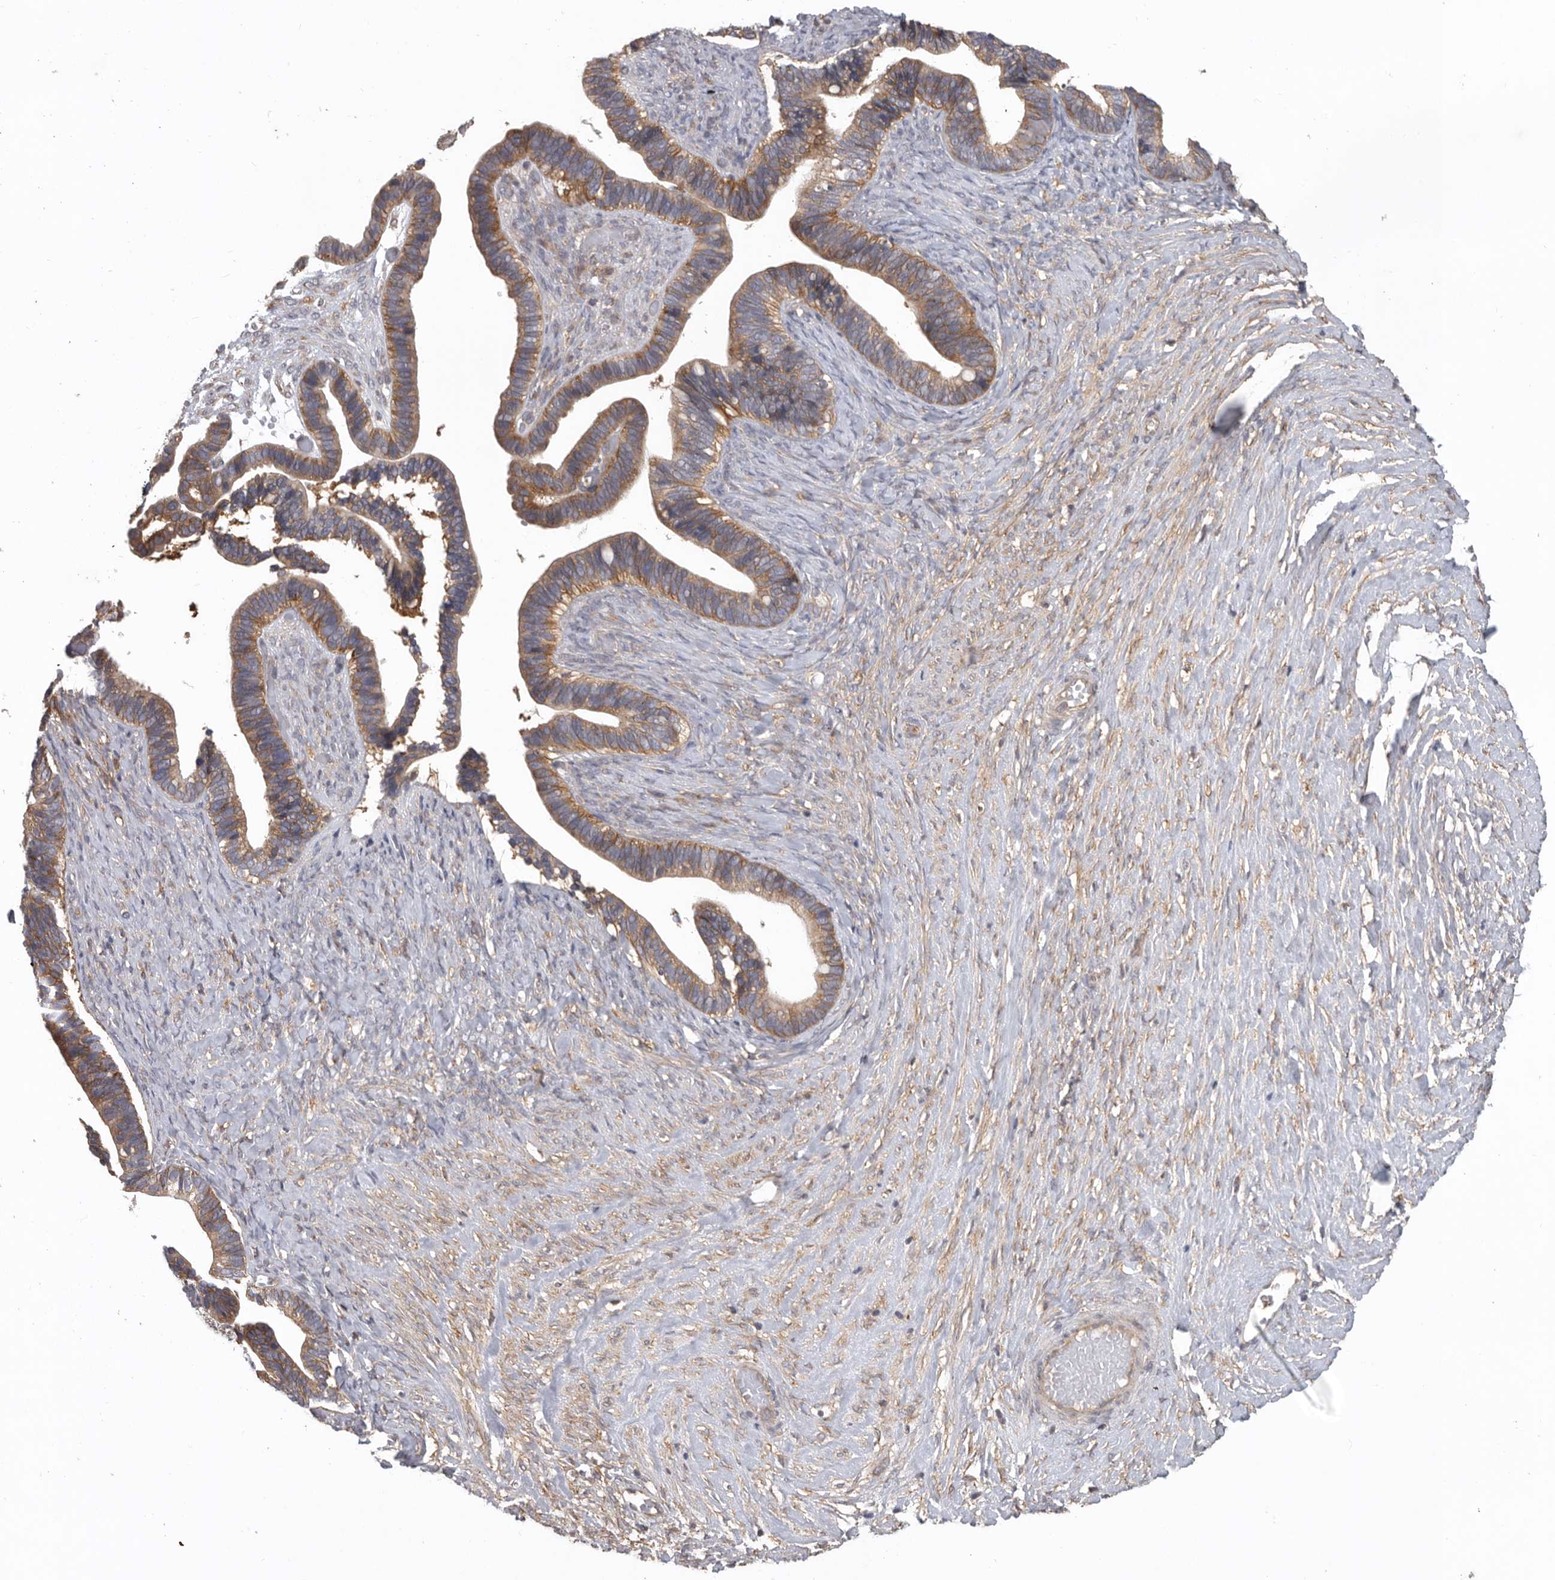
{"staining": {"intensity": "moderate", "quantity": ">75%", "location": "cytoplasmic/membranous"}, "tissue": "ovarian cancer", "cell_type": "Tumor cells", "image_type": "cancer", "snomed": [{"axis": "morphology", "description": "Cystadenocarcinoma, serous, NOS"}, {"axis": "topography", "description": "Ovary"}], "caption": "Serous cystadenocarcinoma (ovarian) tissue demonstrates moderate cytoplasmic/membranous staining in approximately >75% of tumor cells, visualized by immunohistochemistry.", "gene": "C1orf109", "patient": {"sex": "female", "age": 56}}